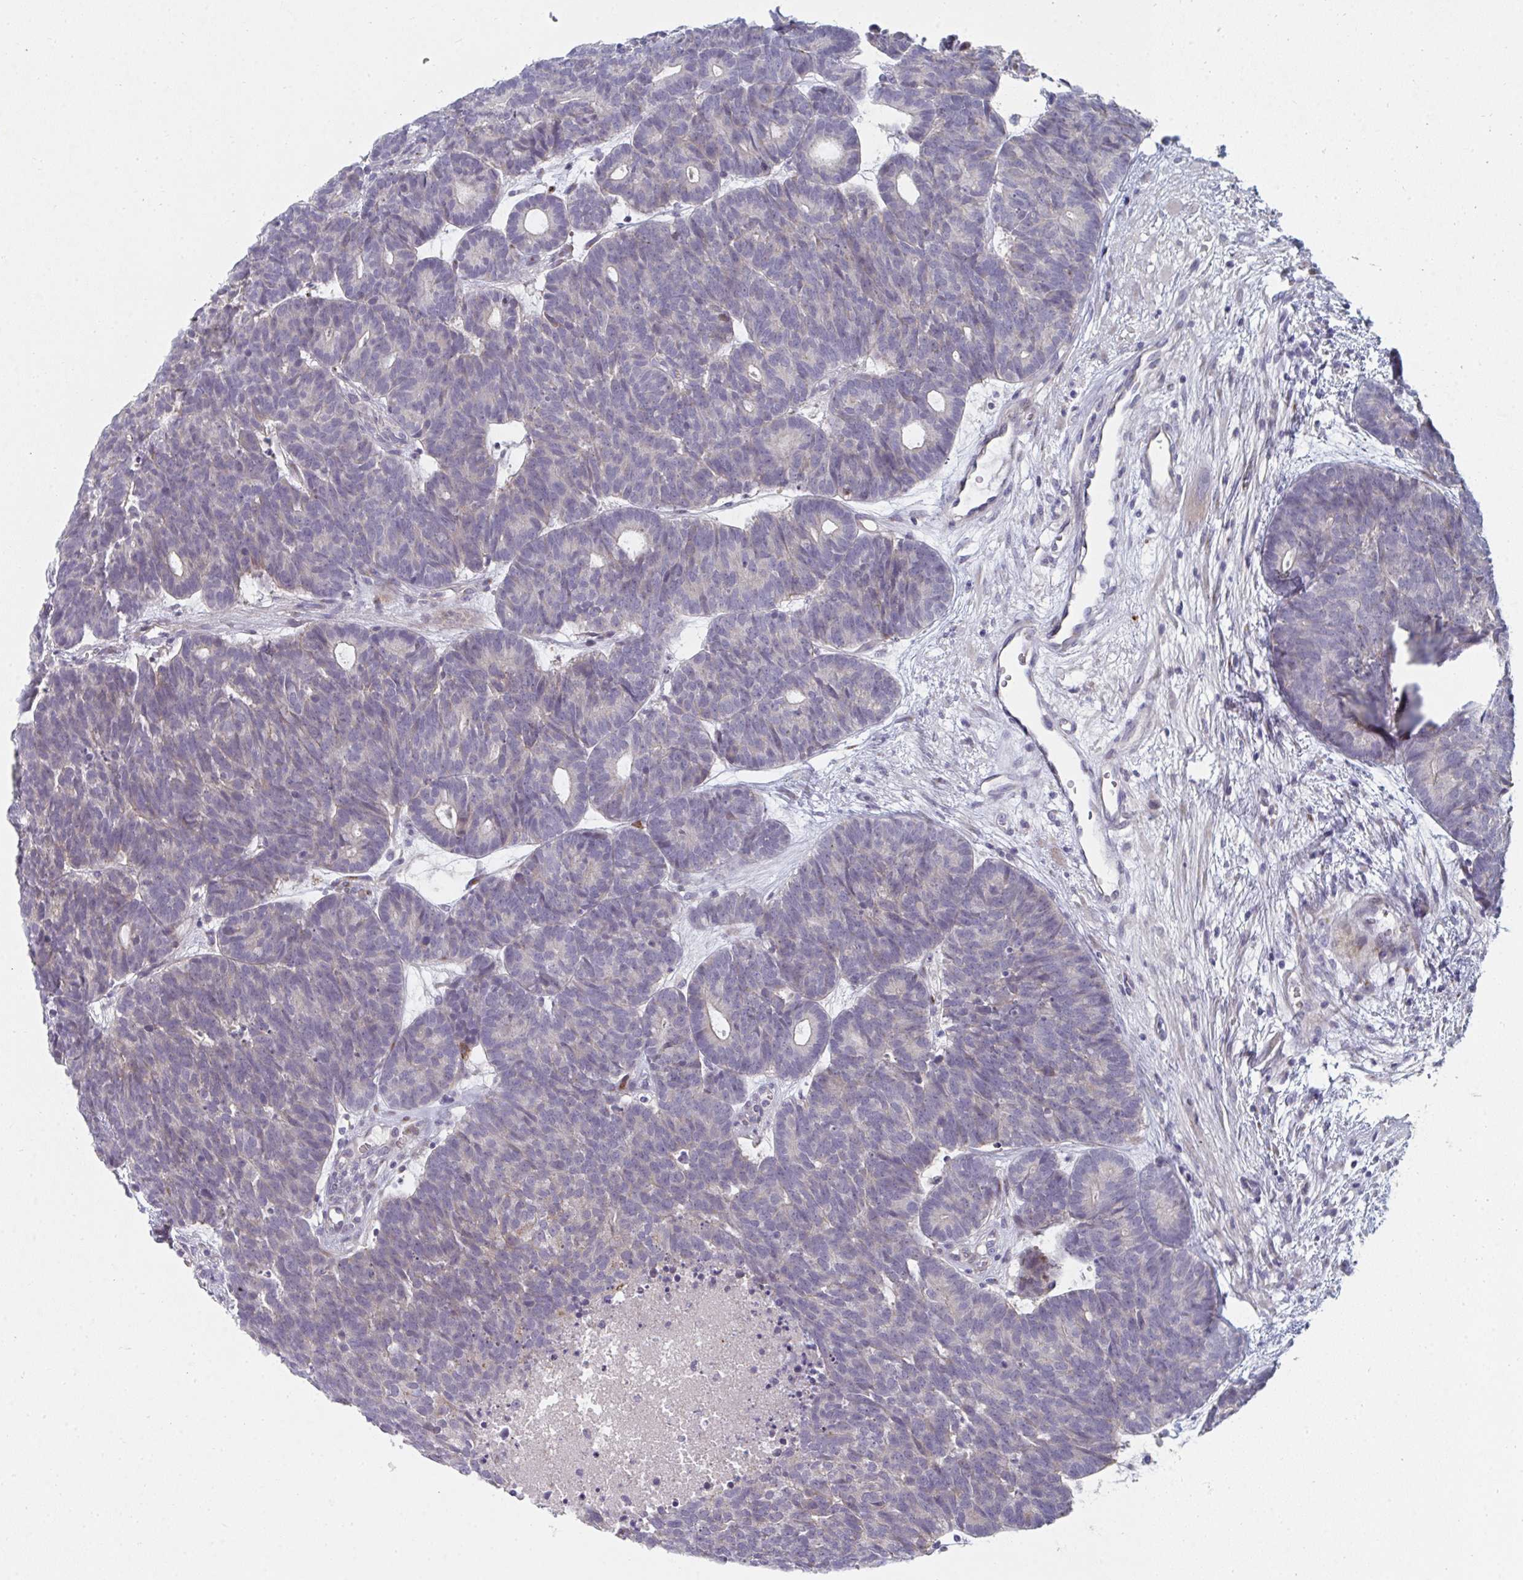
{"staining": {"intensity": "negative", "quantity": "none", "location": "none"}, "tissue": "head and neck cancer", "cell_type": "Tumor cells", "image_type": "cancer", "snomed": [{"axis": "morphology", "description": "Adenocarcinoma, NOS"}, {"axis": "topography", "description": "Head-Neck"}], "caption": "Immunohistochemistry (IHC) image of human adenocarcinoma (head and neck) stained for a protein (brown), which shows no expression in tumor cells.", "gene": "PSMG1", "patient": {"sex": "female", "age": 81}}